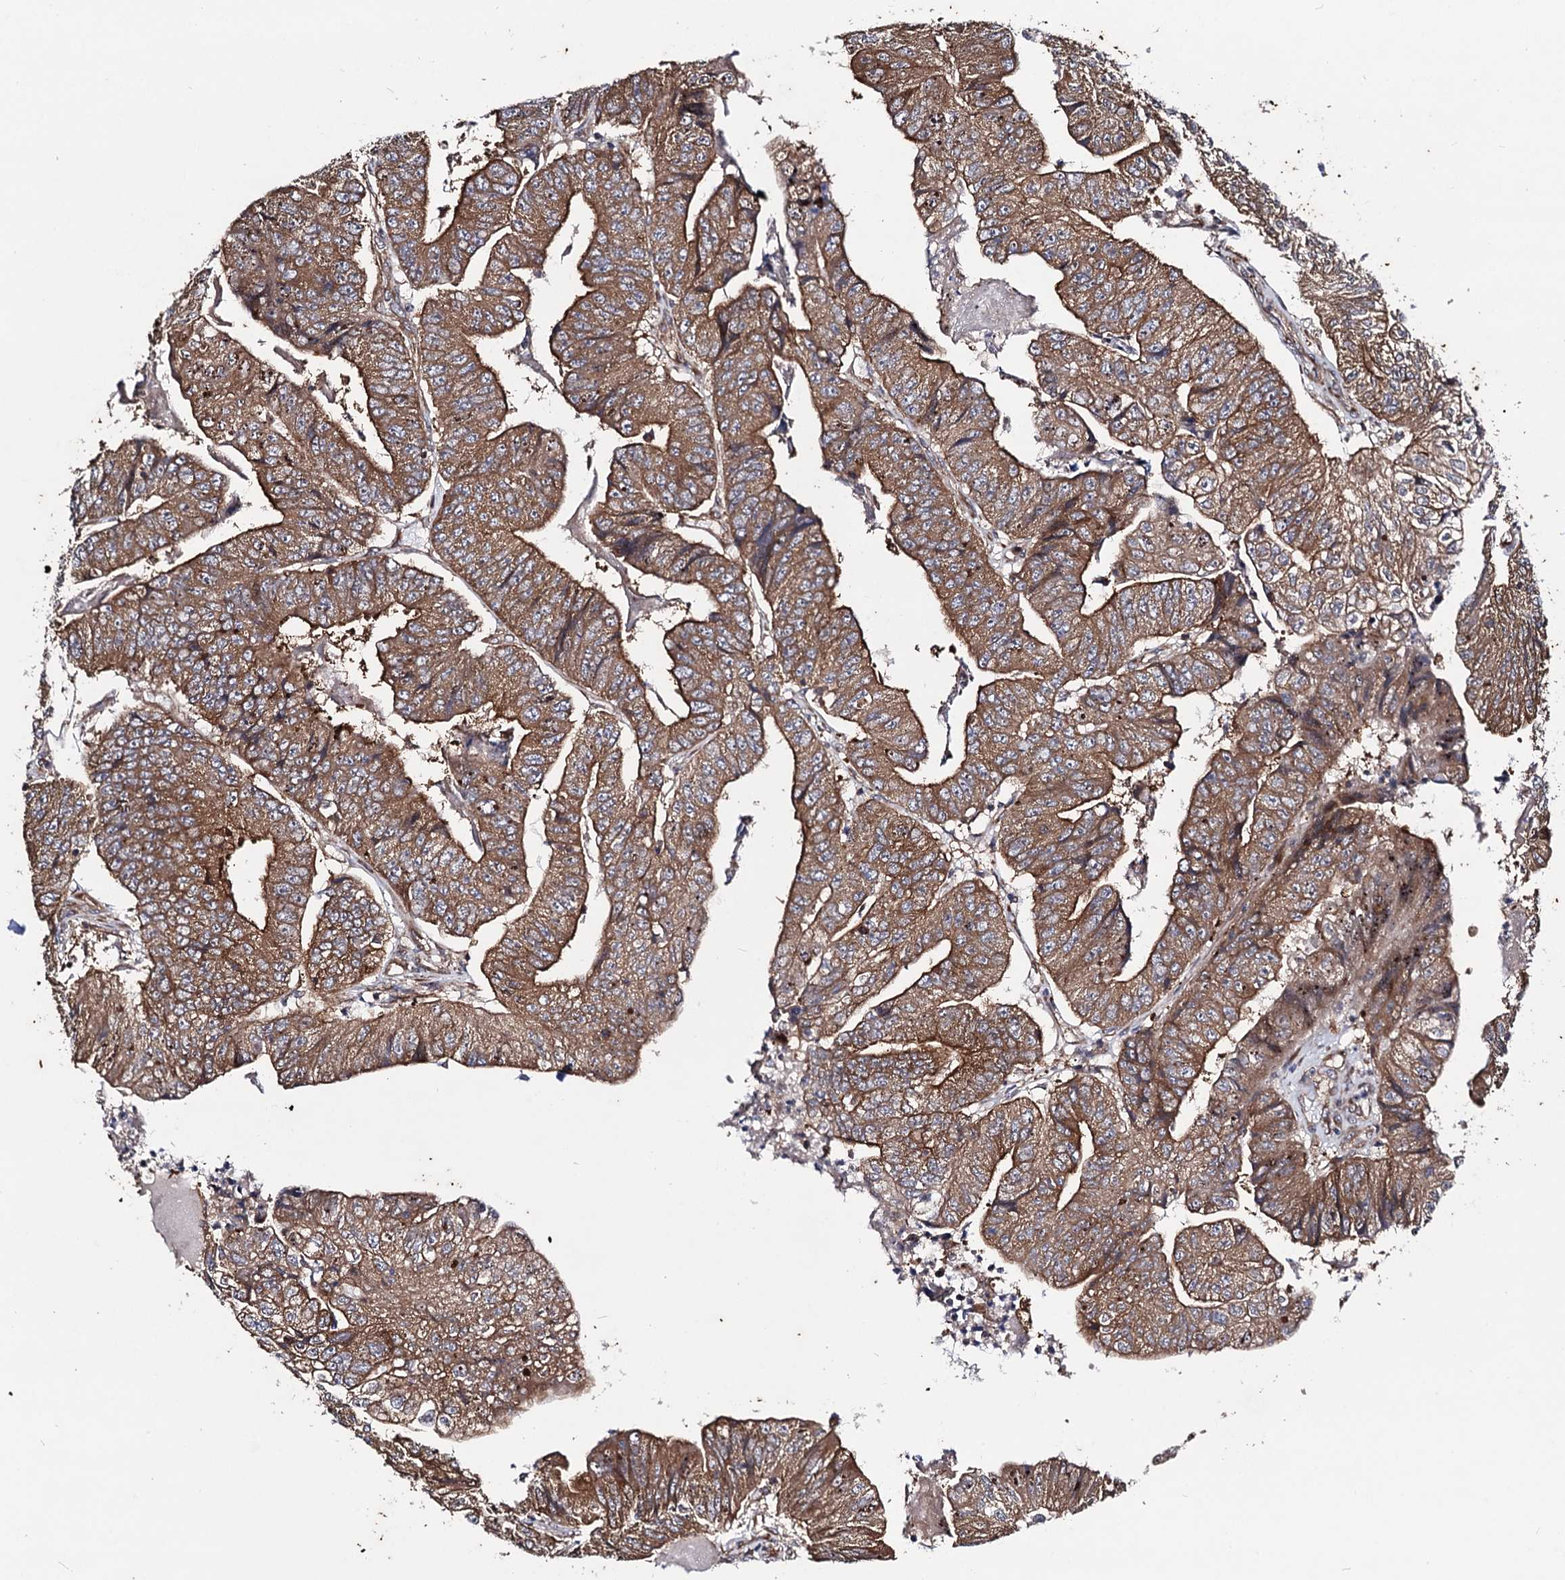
{"staining": {"intensity": "moderate", "quantity": ">75%", "location": "cytoplasmic/membranous"}, "tissue": "colorectal cancer", "cell_type": "Tumor cells", "image_type": "cancer", "snomed": [{"axis": "morphology", "description": "Adenocarcinoma, NOS"}, {"axis": "topography", "description": "Colon"}], "caption": "This is a micrograph of immunohistochemistry (IHC) staining of adenocarcinoma (colorectal), which shows moderate staining in the cytoplasmic/membranous of tumor cells.", "gene": "DYDC1", "patient": {"sex": "female", "age": 67}}